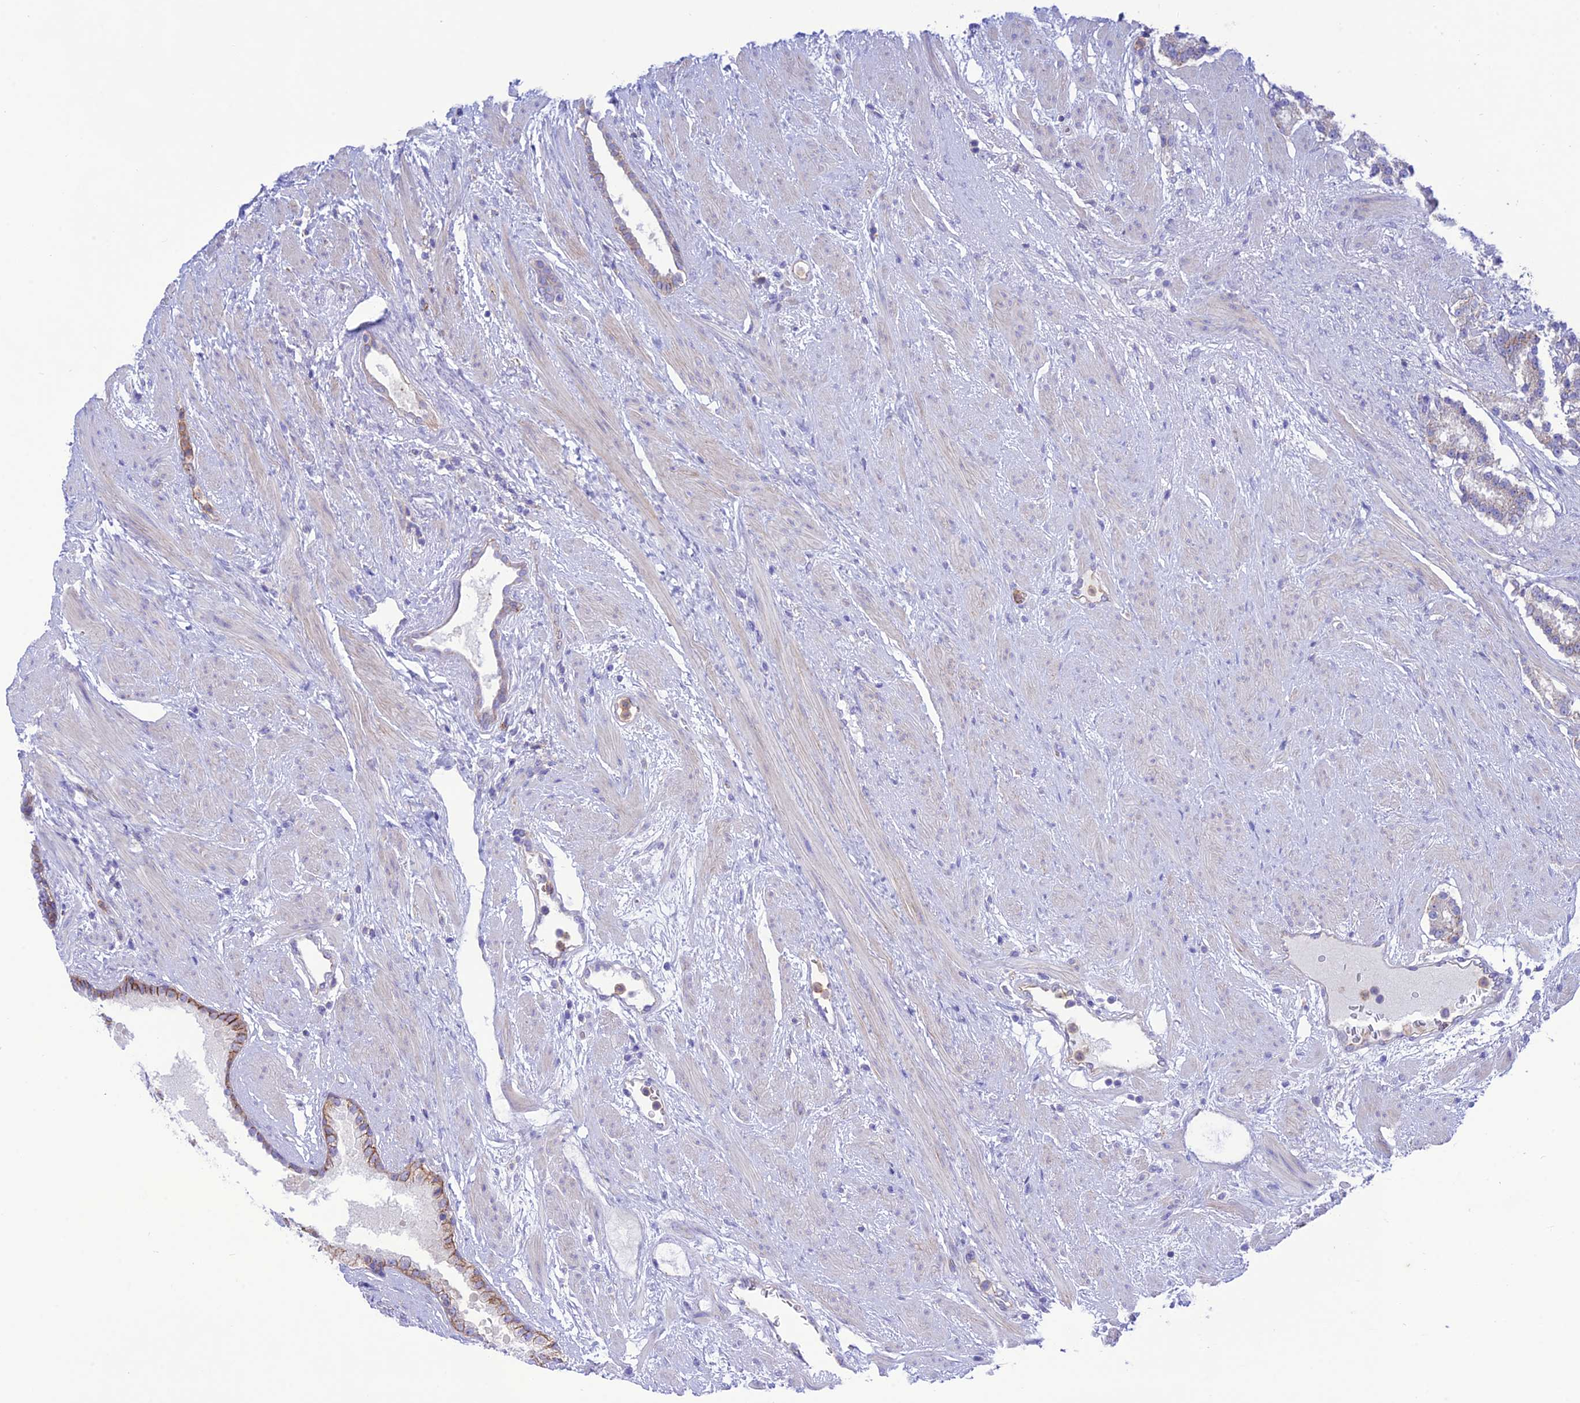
{"staining": {"intensity": "negative", "quantity": "none", "location": "none"}, "tissue": "prostate cancer", "cell_type": "Tumor cells", "image_type": "cancer", "snomed": [{"axis": "morphology", "description": "Adenocarcinoma, Low grade"}, {"axis": "topography", "description": "Prostate"}], "caption": "Human low-grade adenocarcinoma (prostate) stained for a protein using IHC reveals no staining in tumor cells.", "gene": "CHSY3", "patient": {"sex": "male", "age": 59}}